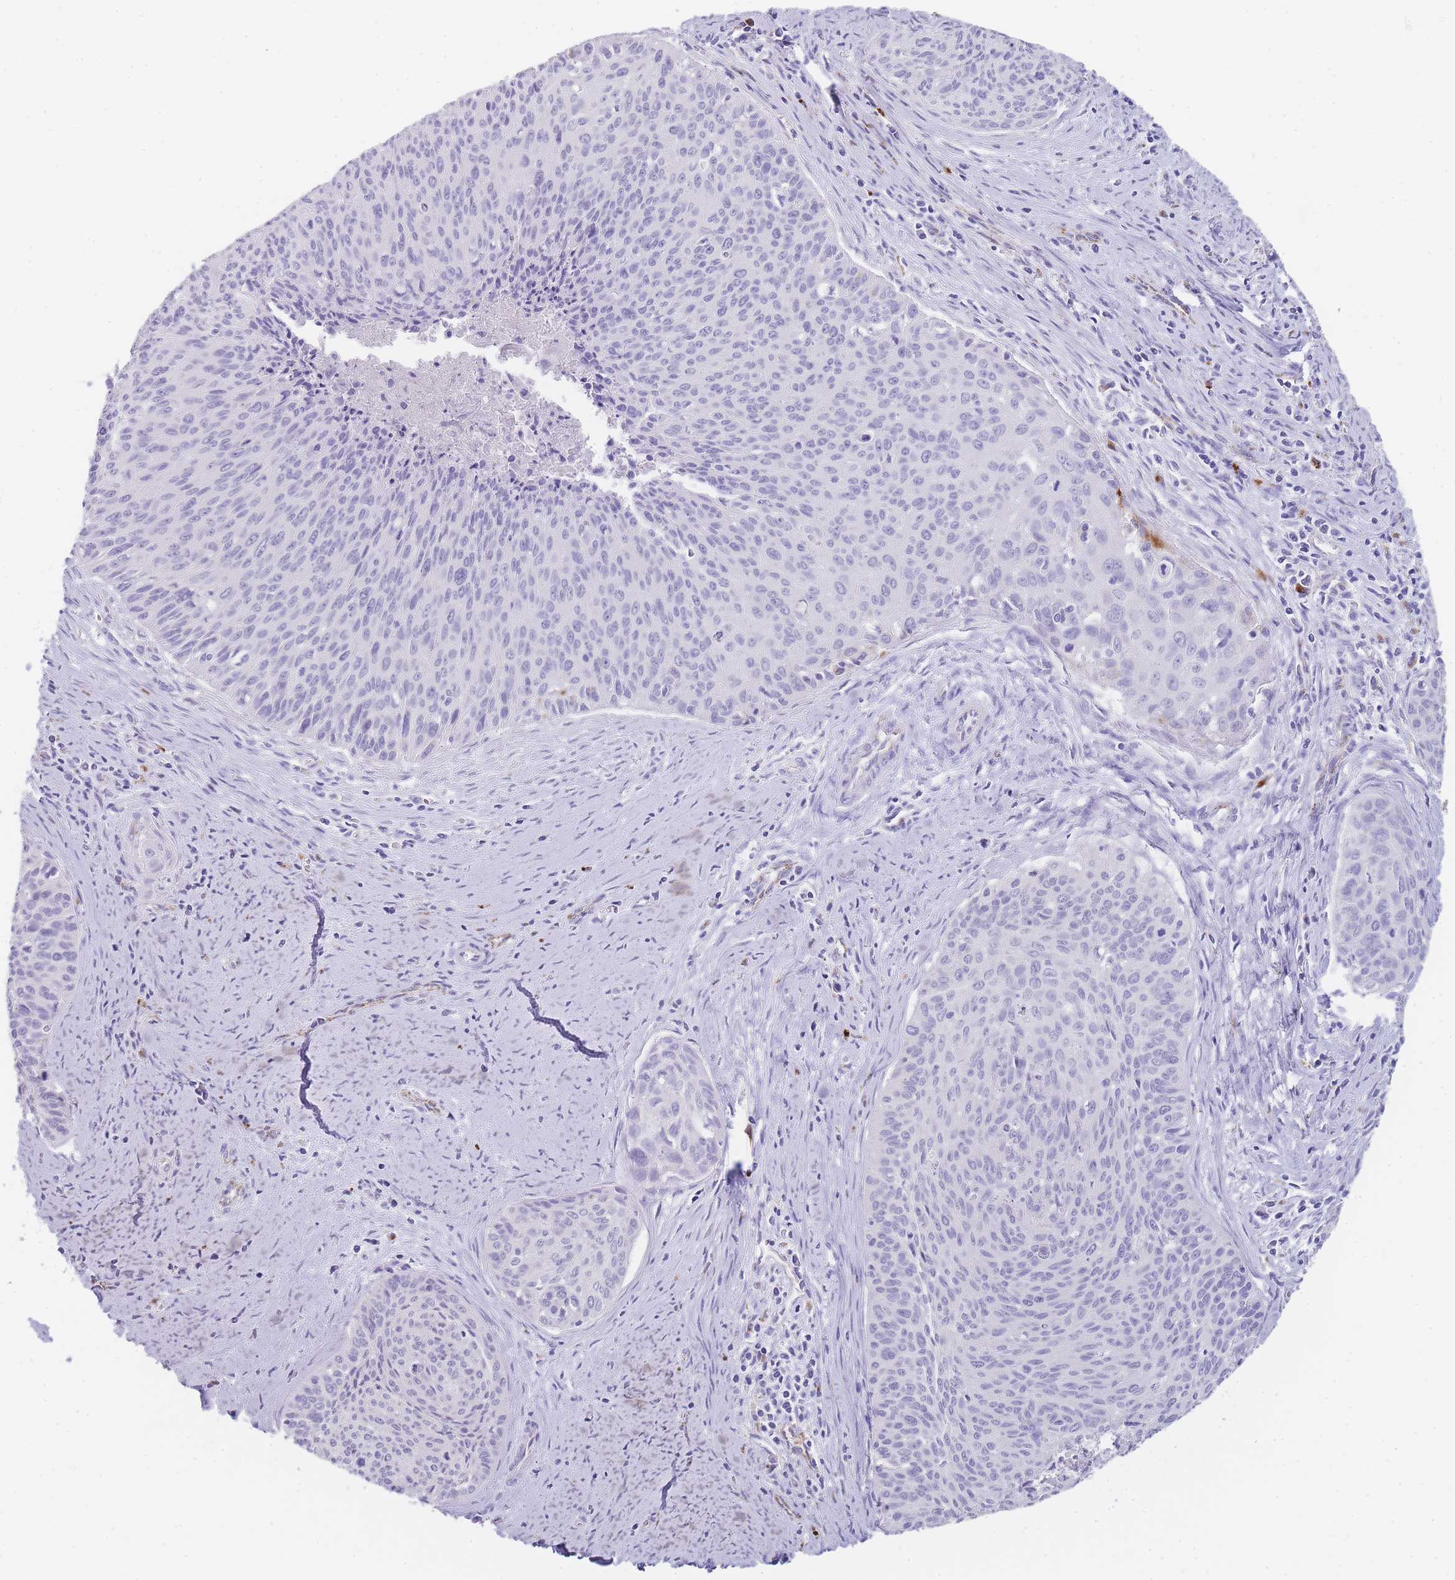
{"staining": {"intensity": "negative", "quantity": "none", "location": "none"}, "tissue": "cervical cancer", "cell_type": "Tumor cells", "image_type": "cancer", "snomed": [{"axis": "morphology", "description": "Squamous cell carcinoma, NOS"}, {"axis": "topography", "description": "Cervix"}], "caption": "An immunohistochemistry micrograph of squamous cell carcinoma (cervical) is shown. There is no staining in tumor cells of squamous cell carcinoma (cervical).", "gene": "RHO", "patient": {"sex": "female", "age": 55}}